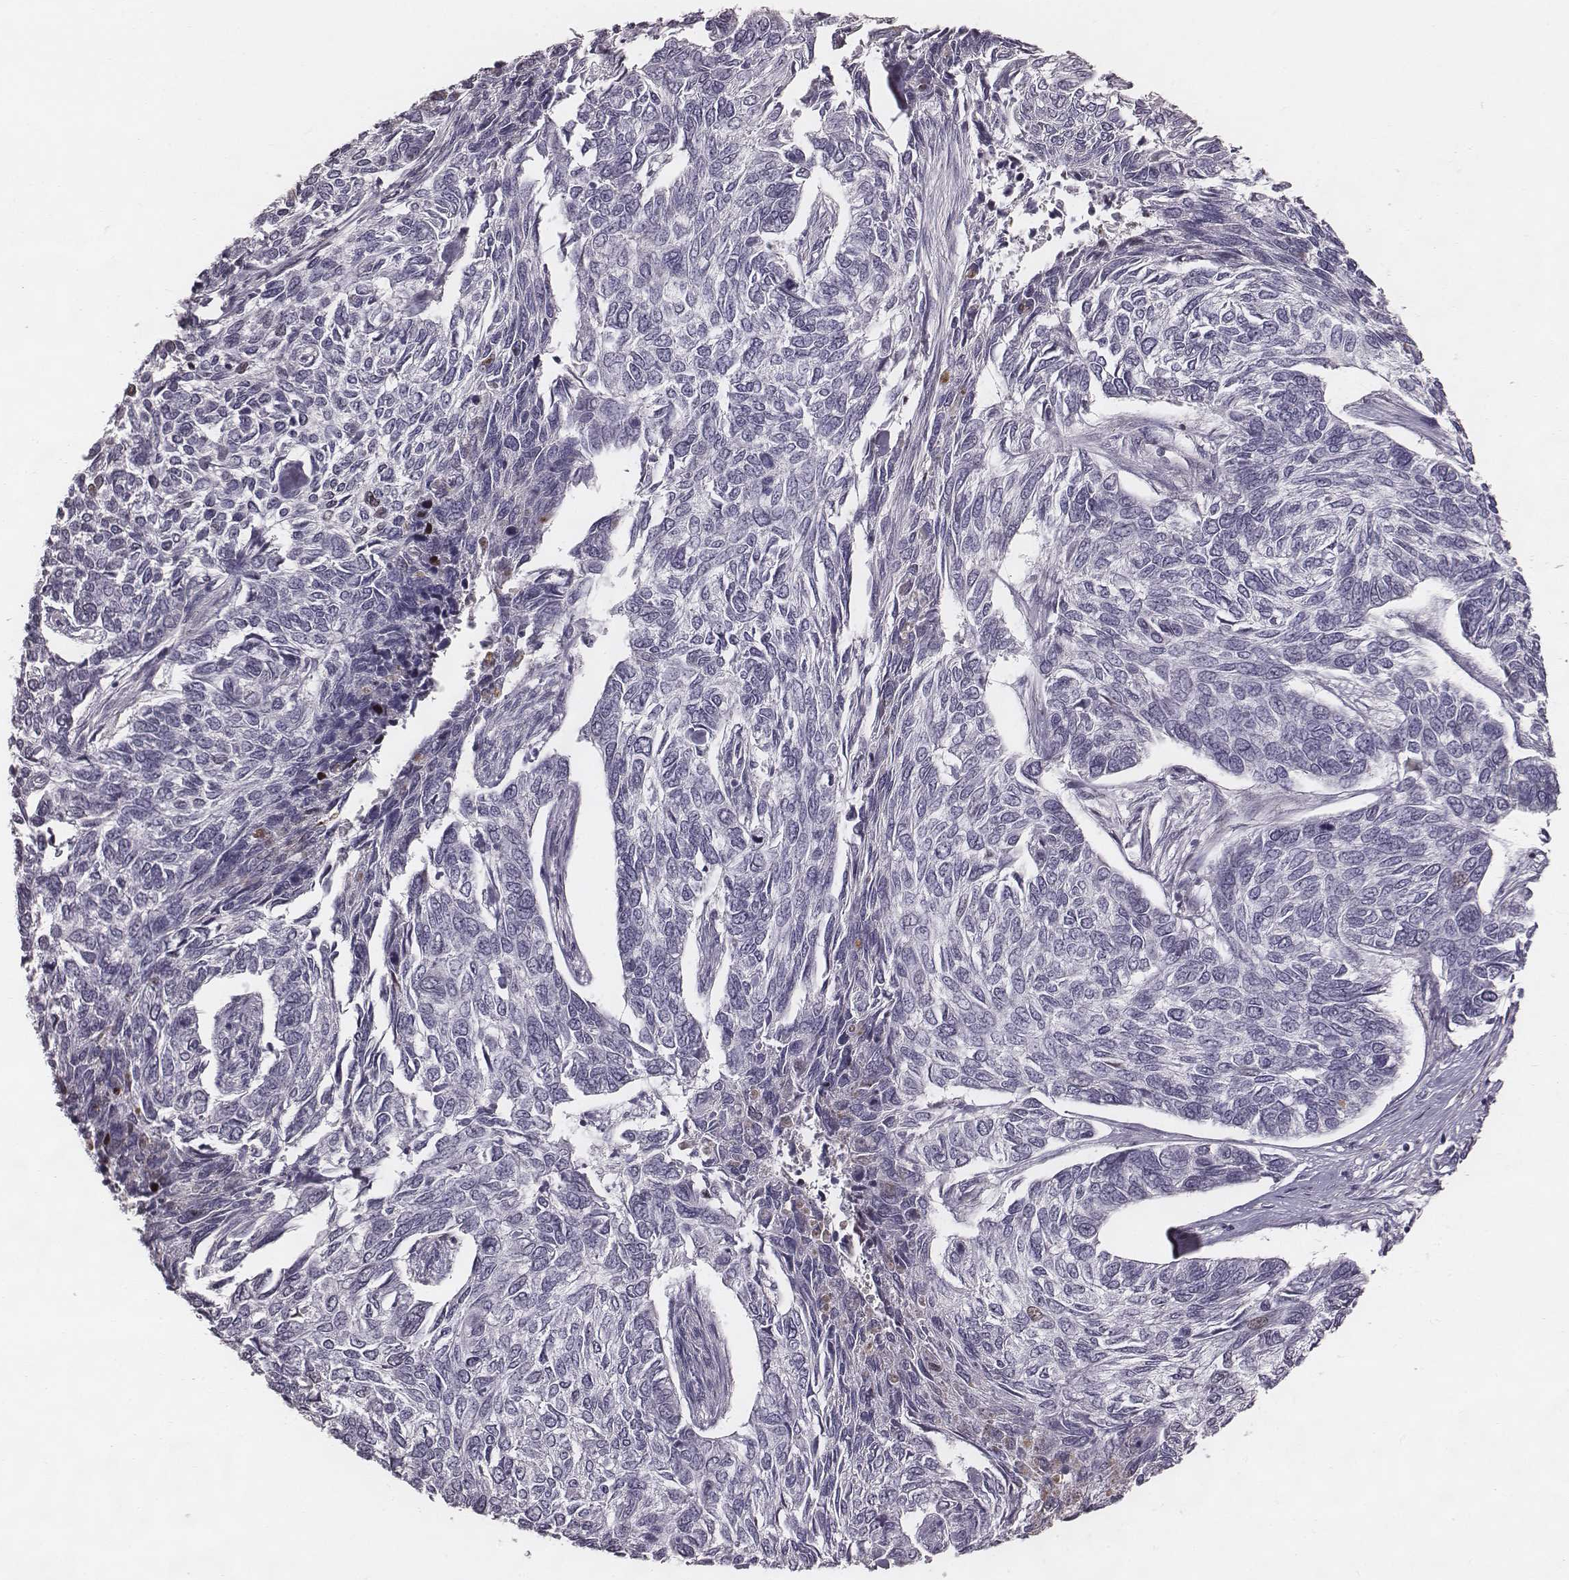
{"staining": {"intensity": "negative", "quantity": "none", "location": "none"}, "tissue": "skin cancer", "cell_type": "Tumor cells", "image_type": "cancer", "snomed": [{"axis": "morphology", "description": "Basal cell carcinoma"}, {"axis": "topography", "description": "Skin"}], "caption": "Skin basal cell carcinoma stained for a protein using immunohistochemistry (IHC) displays no positivity tumor cells.", "gene": "NDC1", "patient": {"sex": "female", "age": 65}}